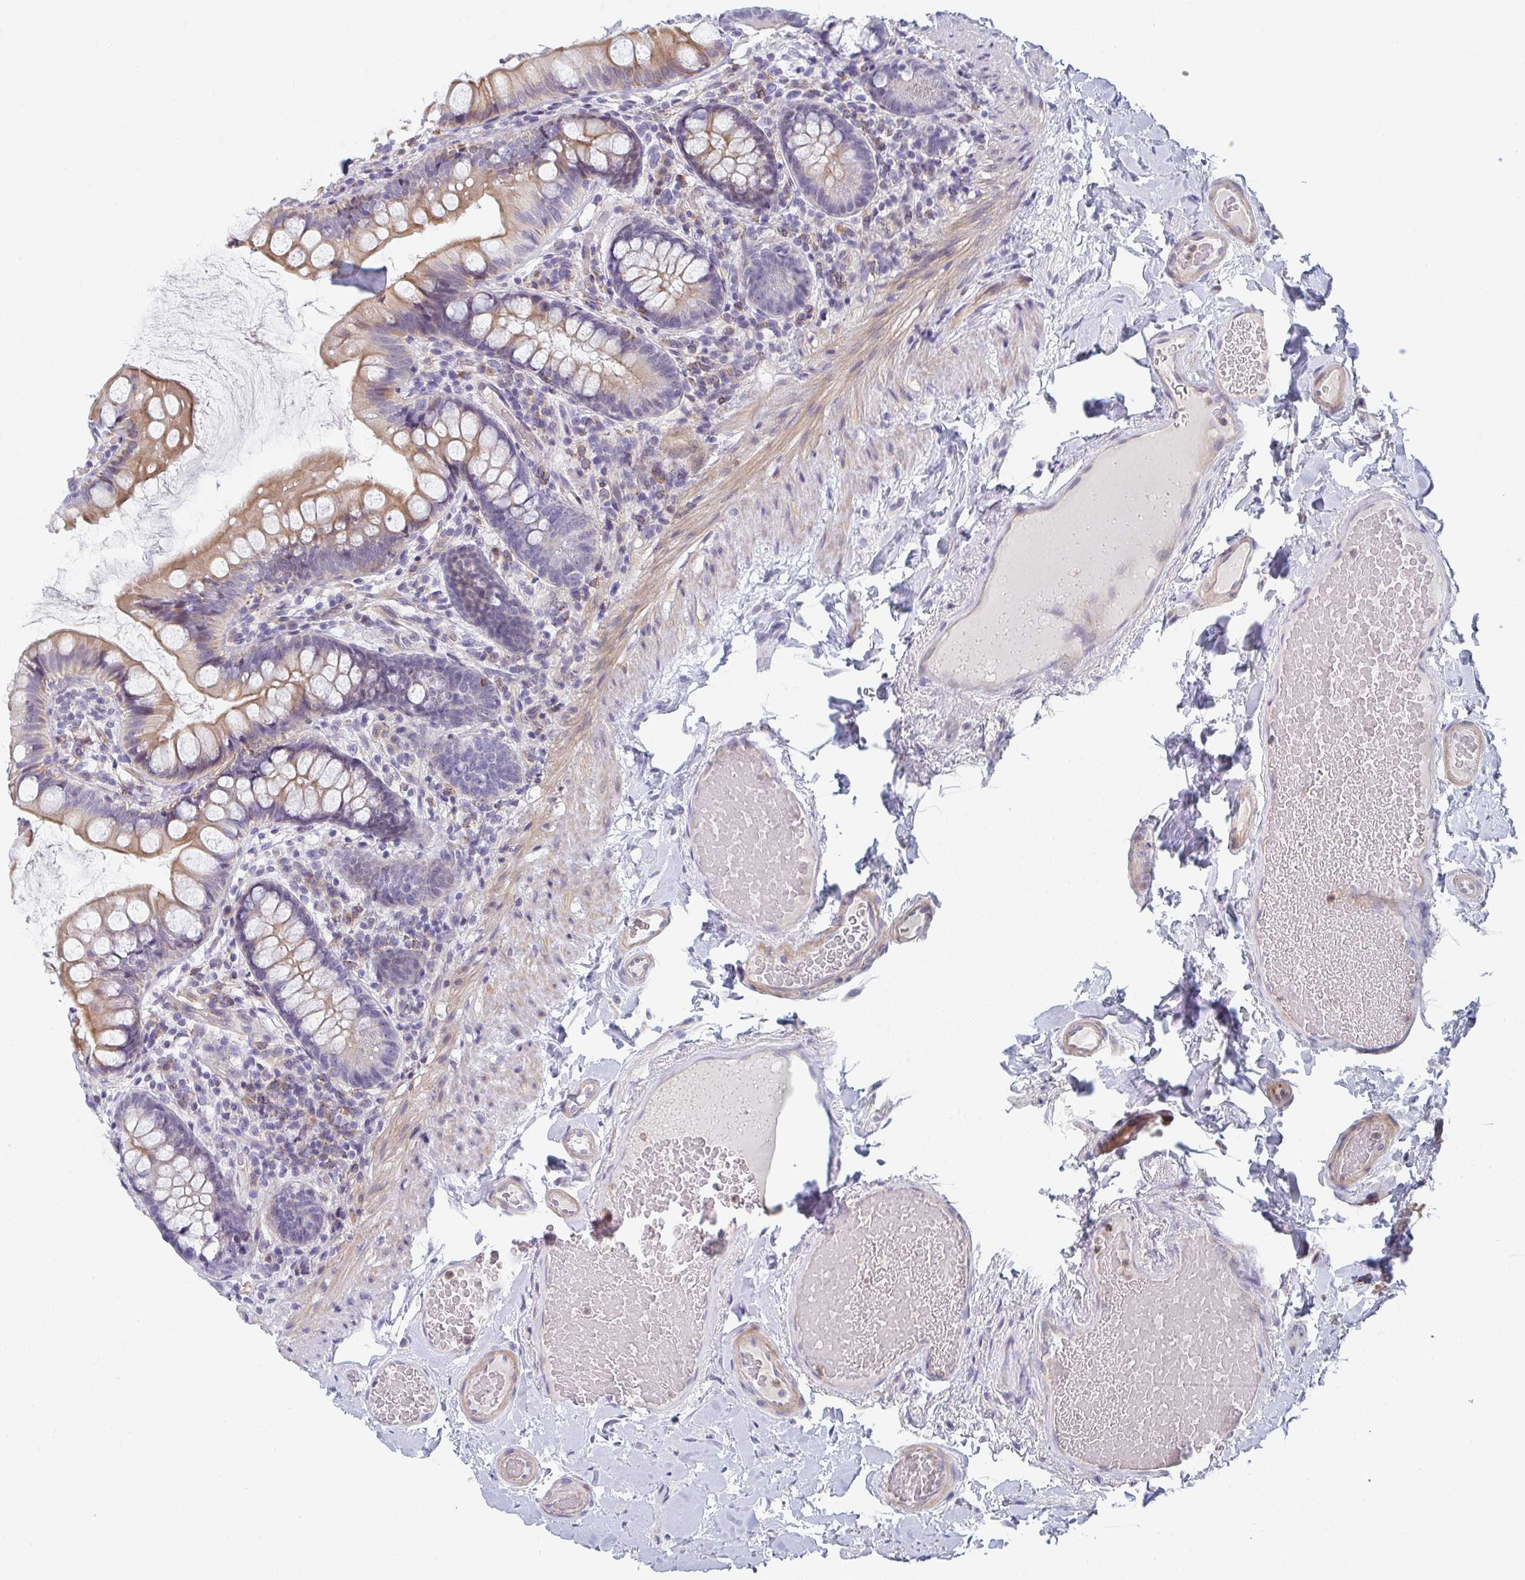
{"staining": {"intensity": "moderate", "quantity": ">75%", "location": "cytoplasmic/membranous"}, "tissue": "small intestine", "cell_type": "Glandular cells", "image_type": "normal", "snomed": [{"axis": "morphology", "description": "Normal tissue, NOS"}, {"axis": "topography", "description": "Small intestine"}], "caption": "IHC histopathology image of unremarkable human small intestine stained for a protein (brown), which reveals medium levels of moderate cytoplasmic/membranous staining in approximately >75% of glandular cells.", "gene": "KLHL33", "patient": {"sex": "male", "age": 70}}